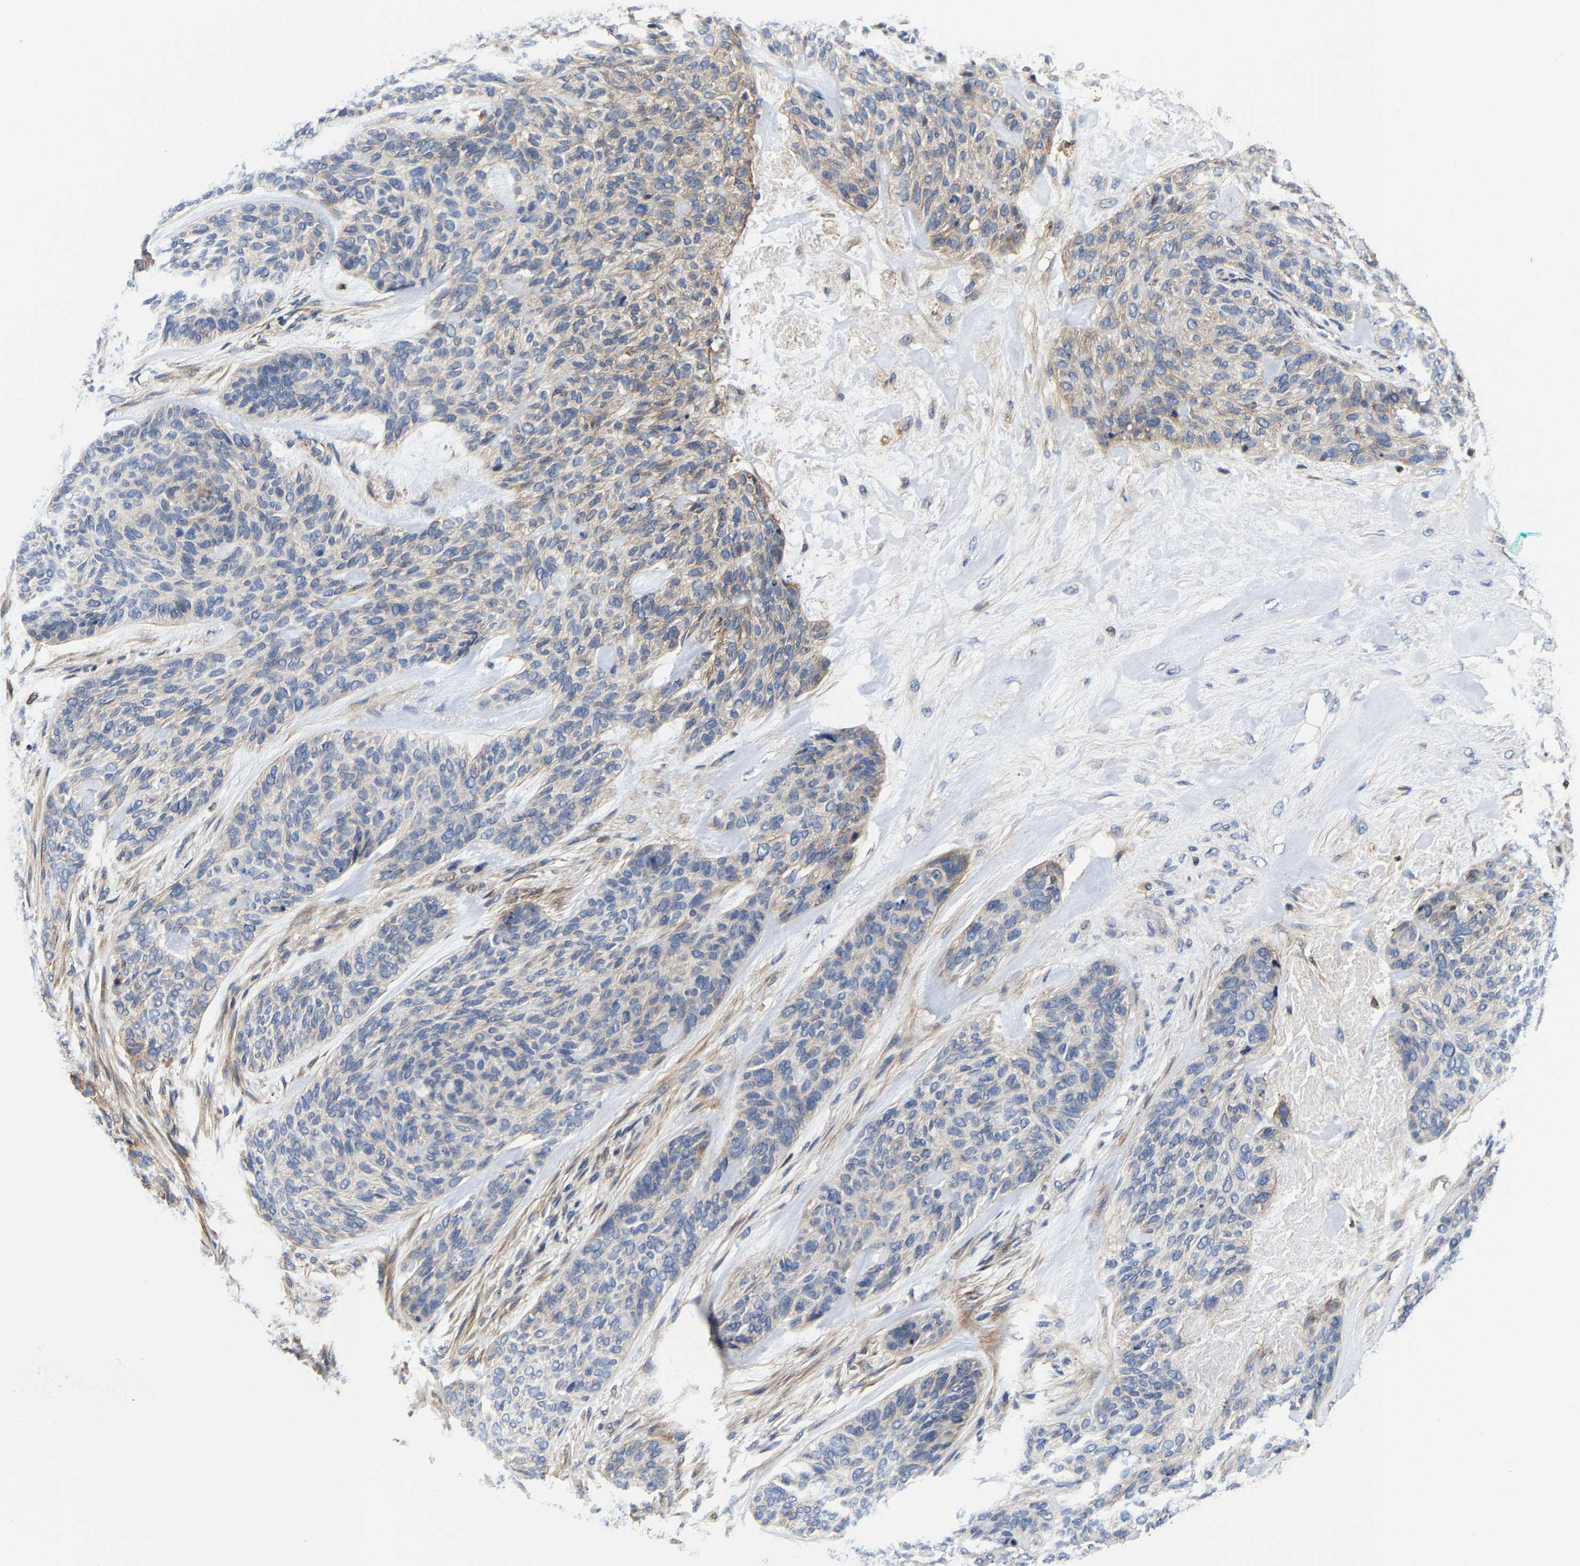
{"staining": {"intensity": "weak", "quantity": "<25%", "location": "cytoplasmic/membranous"}, "tissue": "skin cancer", "cell_type": "Tumor cells", "image_type": "cancer", "snomed": [{"axis": "morphology", "description": "Basal cell carcinoma"}, {"axis": "topography", "description": "Skin"}], "caption": "An image of skin cancer stained for a protein shows no brown staining in tumor cells. (Brightfield microscopy of DAB (3,3'-diaminobenzidine) immunohistochemistry (IHC) at high magnification).", "gene": "PFKFB3", "patient": {"sex": "male", "age": 55}}